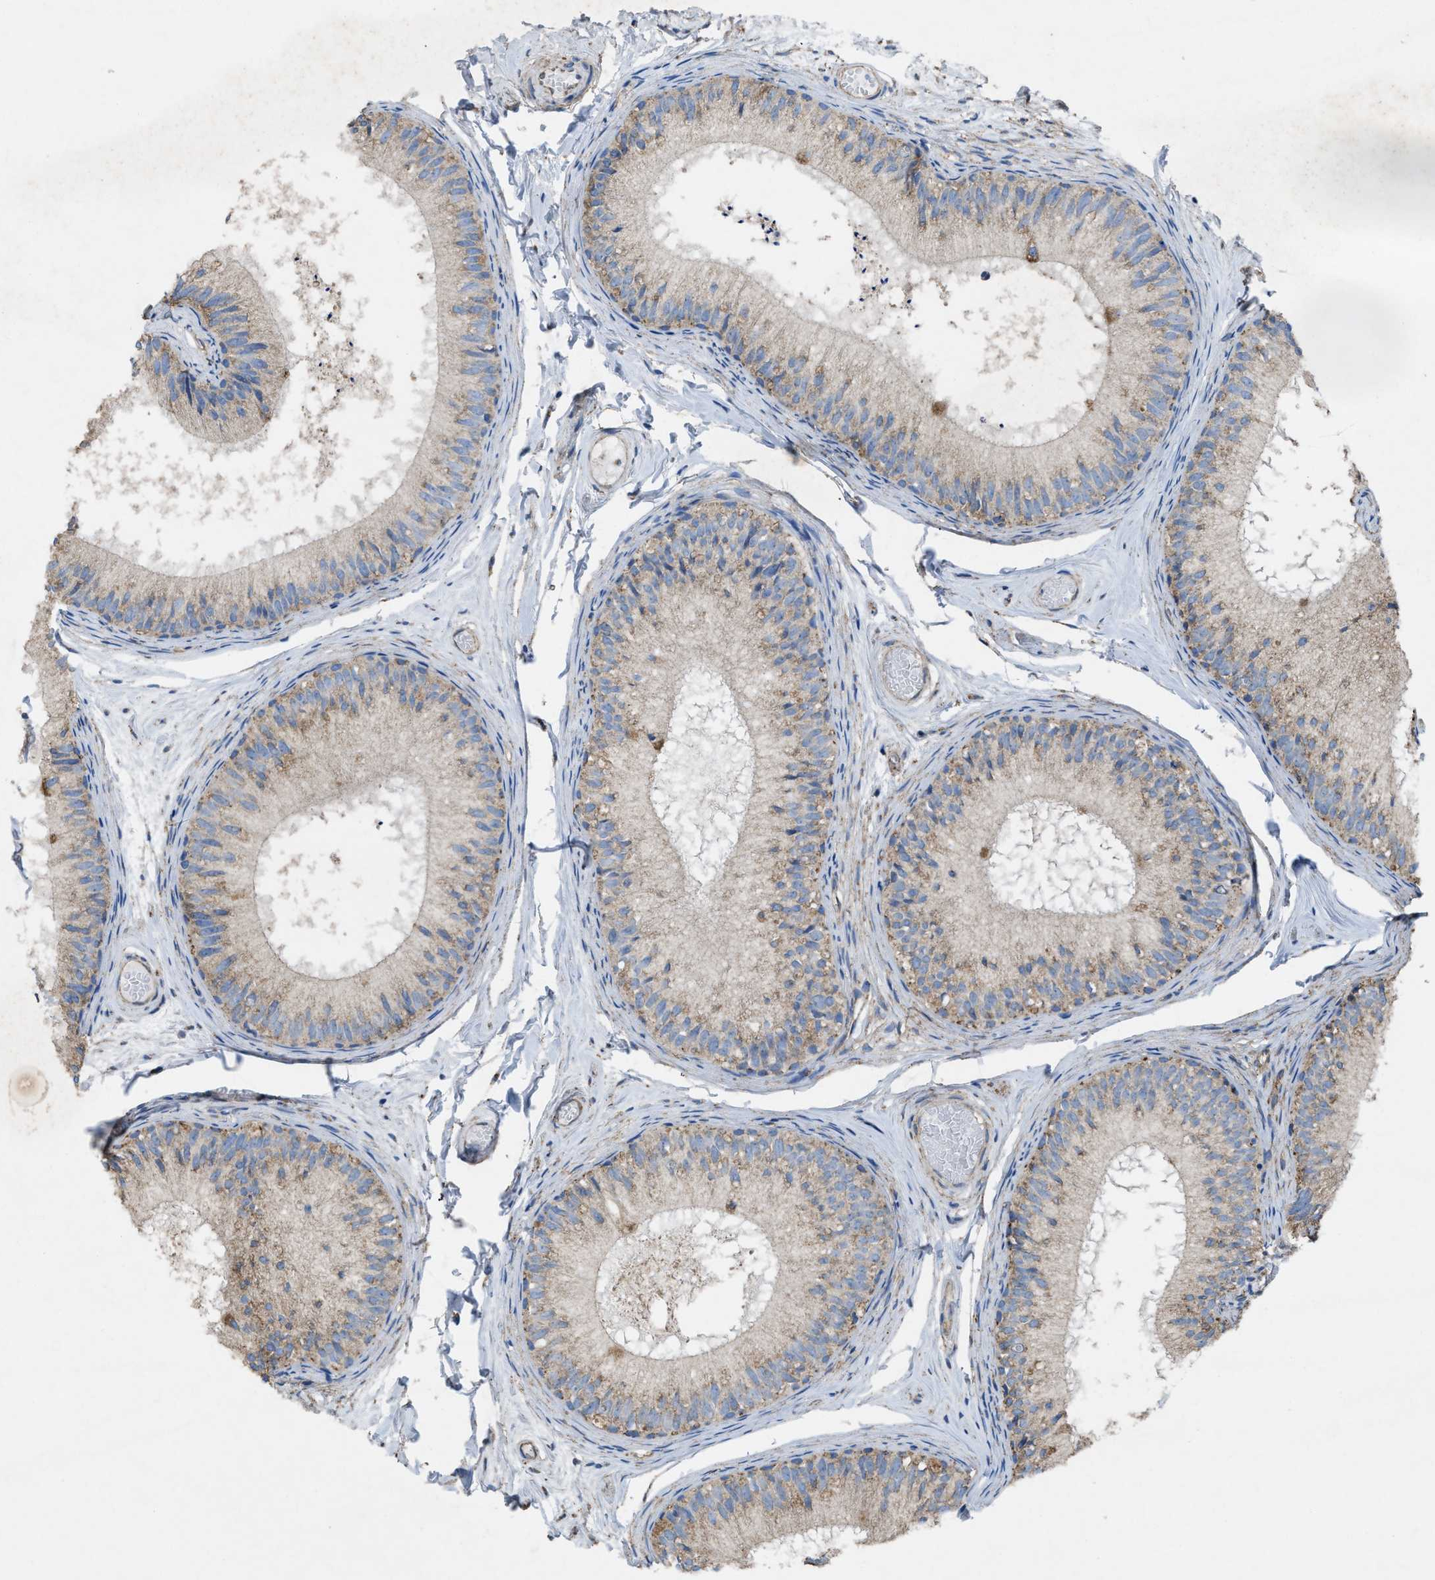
{"staining": {"intensity": "weak", "quantity": ">75%", "location": "cytoplasmic/membranous"}, "tissue": "epididymis", "cell_type": "Glandular cells", "image_type": "normal", "snomed": [{"axis": "morphology", "description": "Normal tissue, NOS"}, {"axis": "topography", "description": "Epididymis"}], "caption": "An immunohistochemistry (IHC) photomicrograph of benign tissue is shown. Protein staining in brown highlights weak cytoplasmic/membranous positivity in epididymis within glandular cells.", "gene": "DOLPP1", "patient": {"sex": "male", "age": 46}}